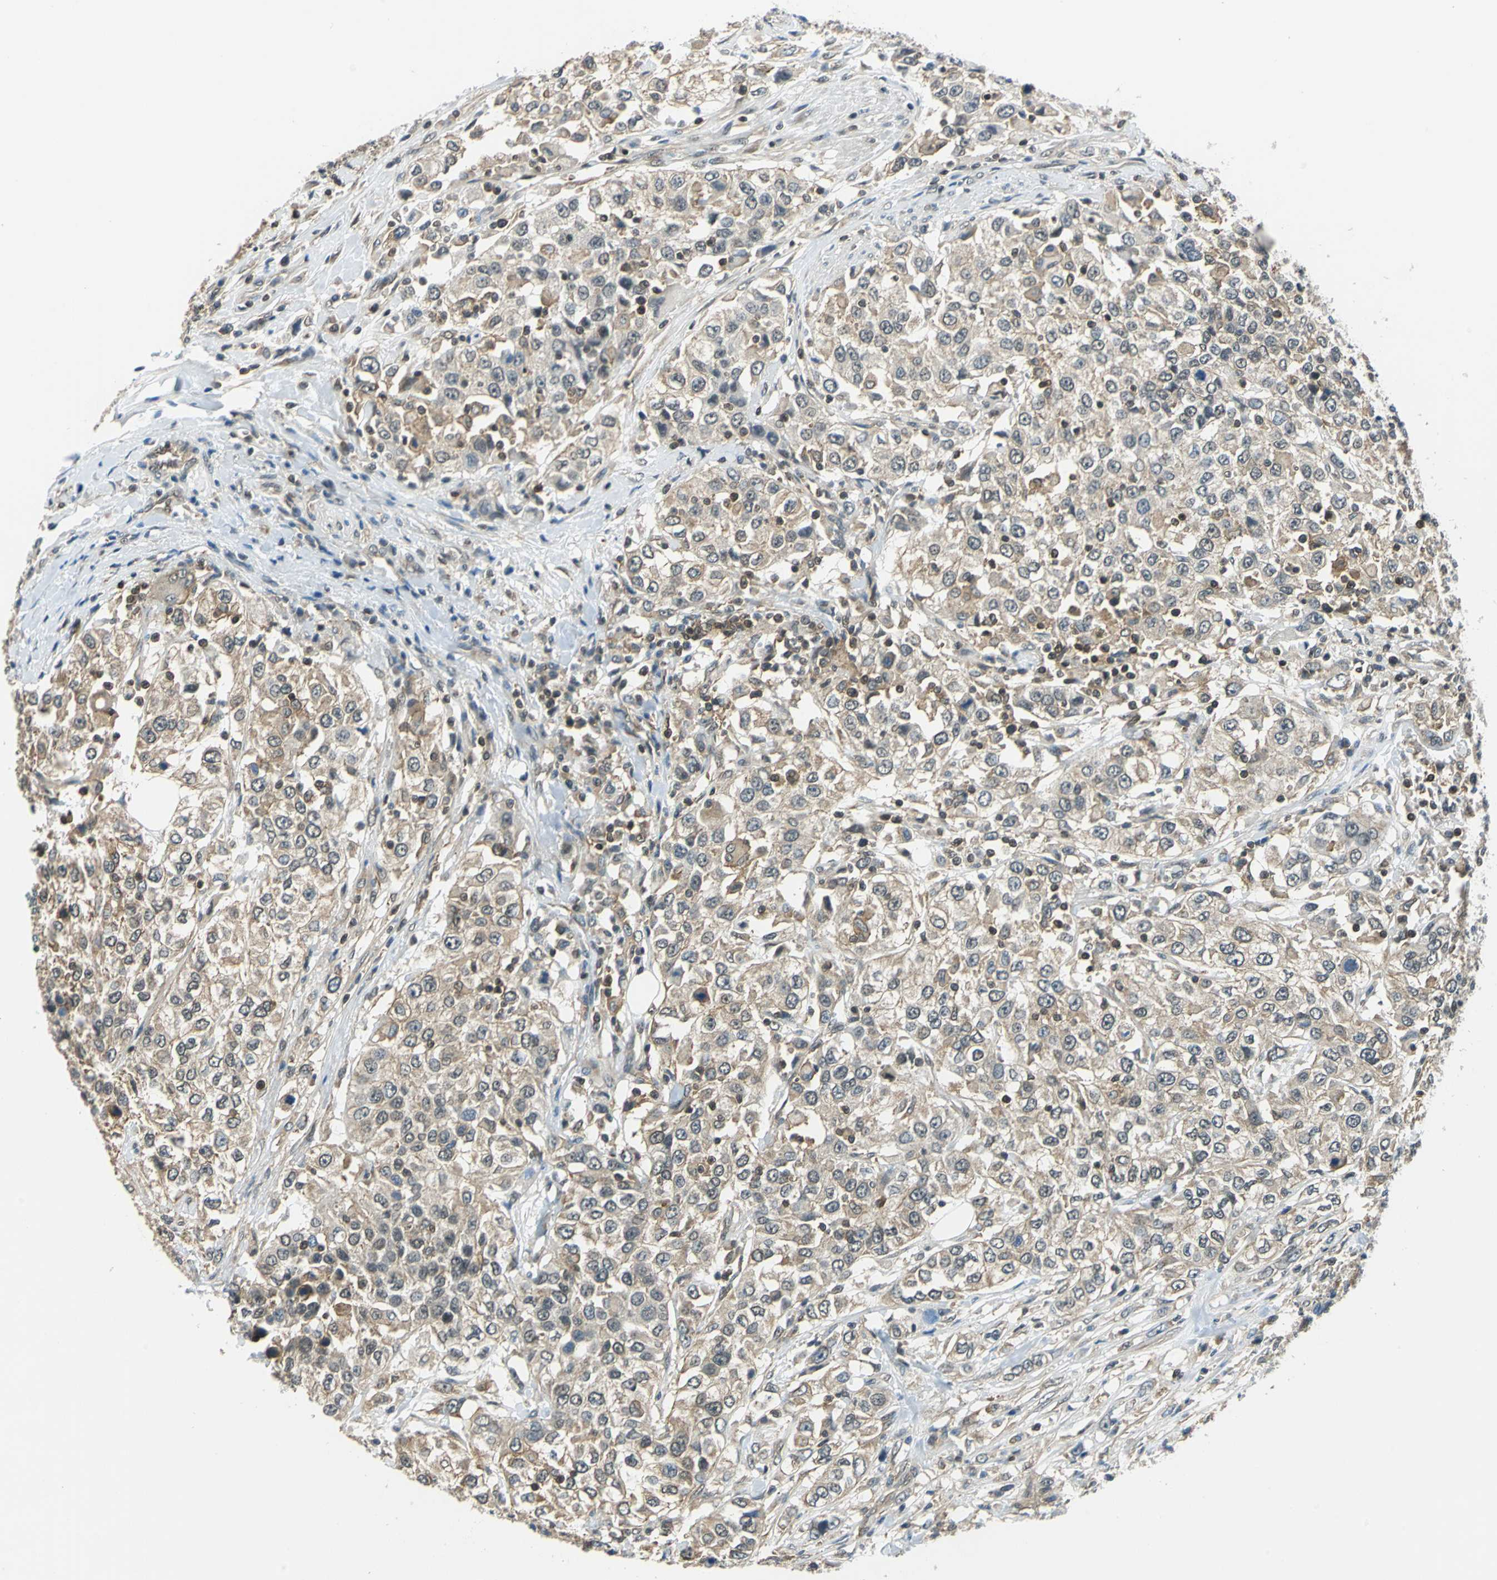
{"staining": {"intensity": "moderate", "quantity": "25%-75%", "location": "cytoplasmic/membranous"}, "tissue": "urothelial cancer", "cell_type": "Tumor cells", "image_type": "cancer", "snomed": [{"axis": "morphology", "description": "Urothelial carcinoma, High grade"}, {"axis": "topography", "description": "Urinary bladder"}], "caption": "Moderate cytoplasmic/membranous protein positivity is appreciated in about 25%-75% of tumor cells in urothelial cancer.", "gene": "ARPC3", "patient": {"sex": "female", "age": 80}}